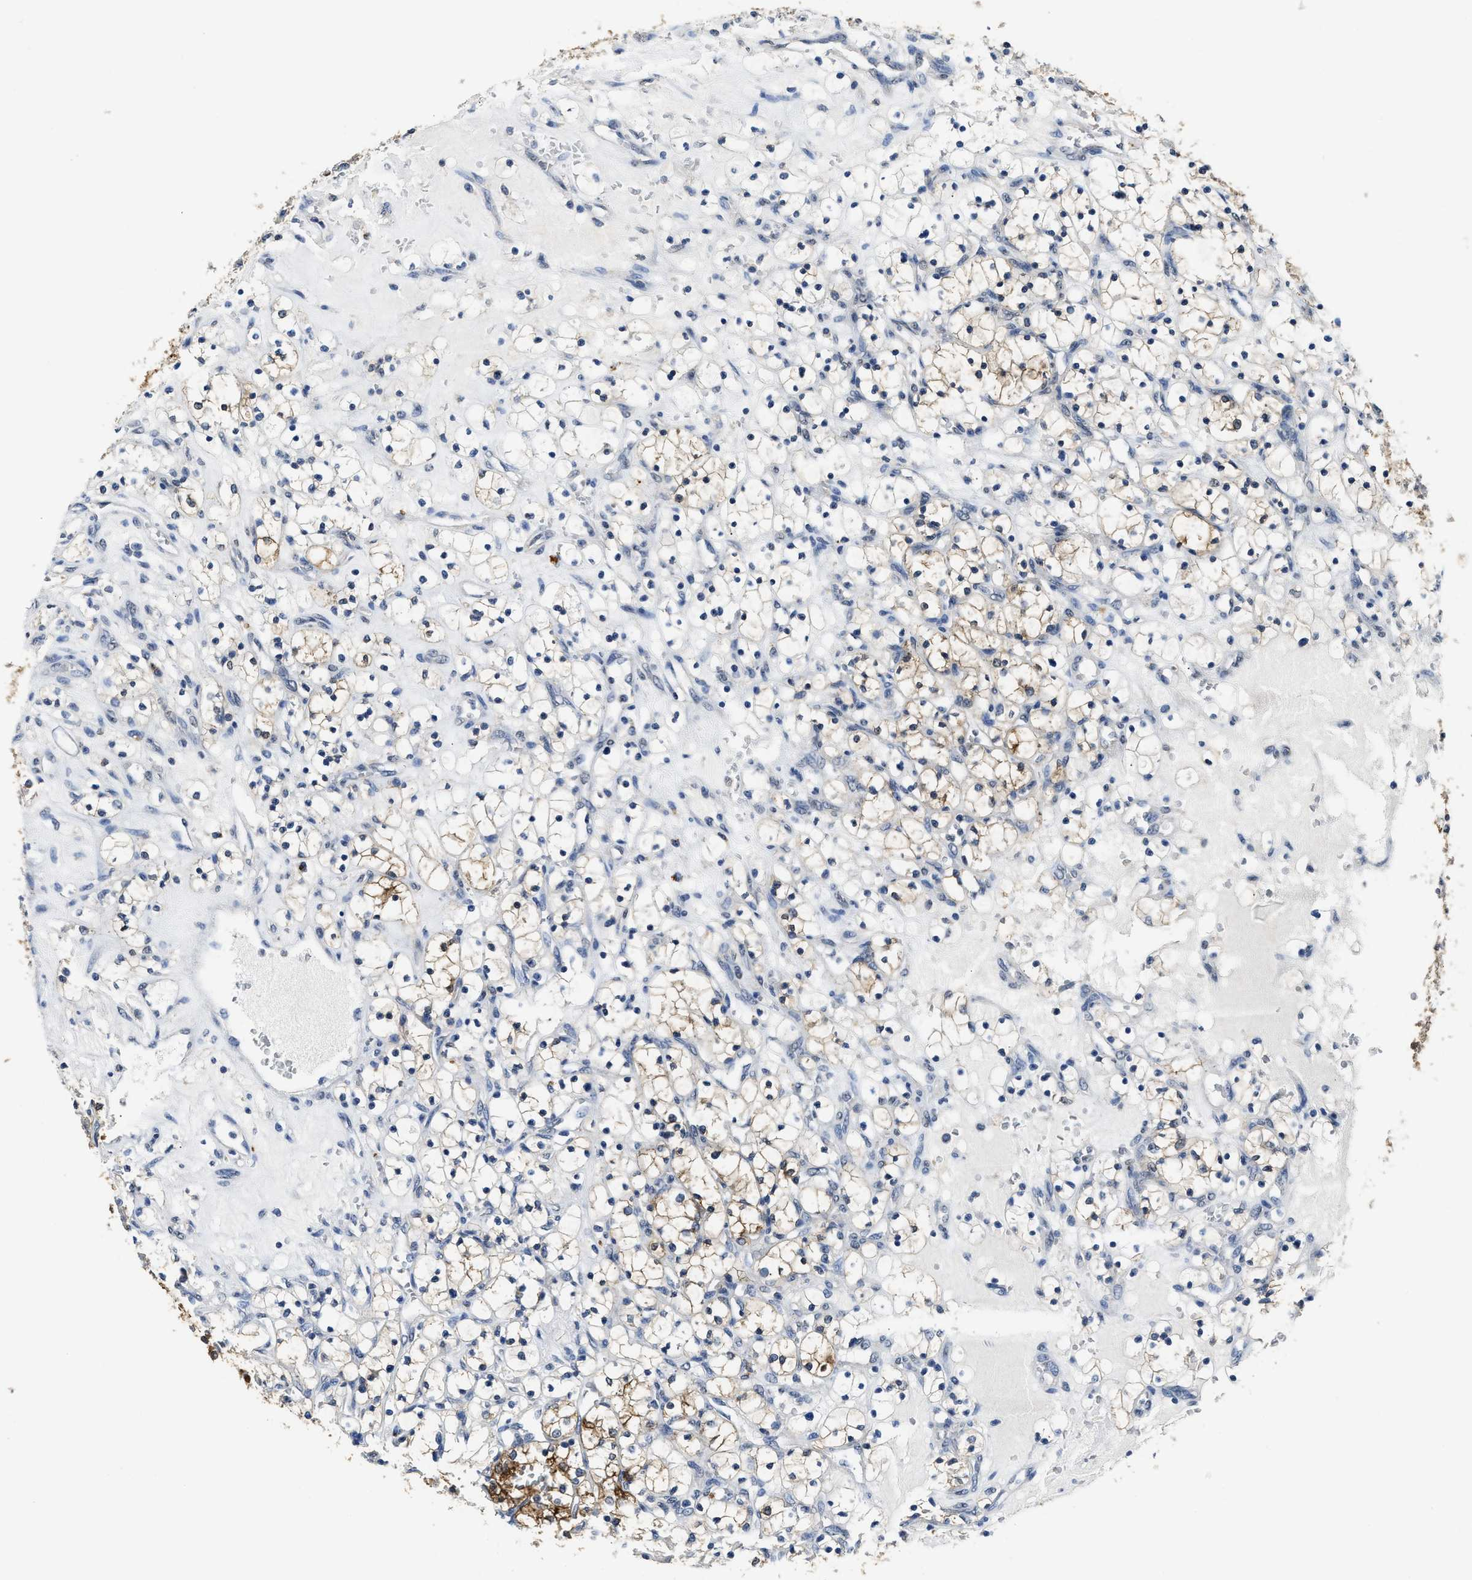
{"staining": {"intensity": "moderate", "quantity": "25%-75%", "location": "cytoplasmic/membranous"}, "tissue": "renal cancer", "cell_type": "Tumor cells", "image_type": "cancer", "snomed": [{"axis": "morphology", "description": "Adenocarcinoma, NOS"}, {"axis": "topography", "description": "Kidney"}], "caption": "Protein expression analysis of human renal adenocarcinoma reveals moderate cytoplasmic/membranous positivity in about 25%-75% of tumor cells.", "gene": "CTNNA1", "patient": {"sex": "female", "age": 69}}